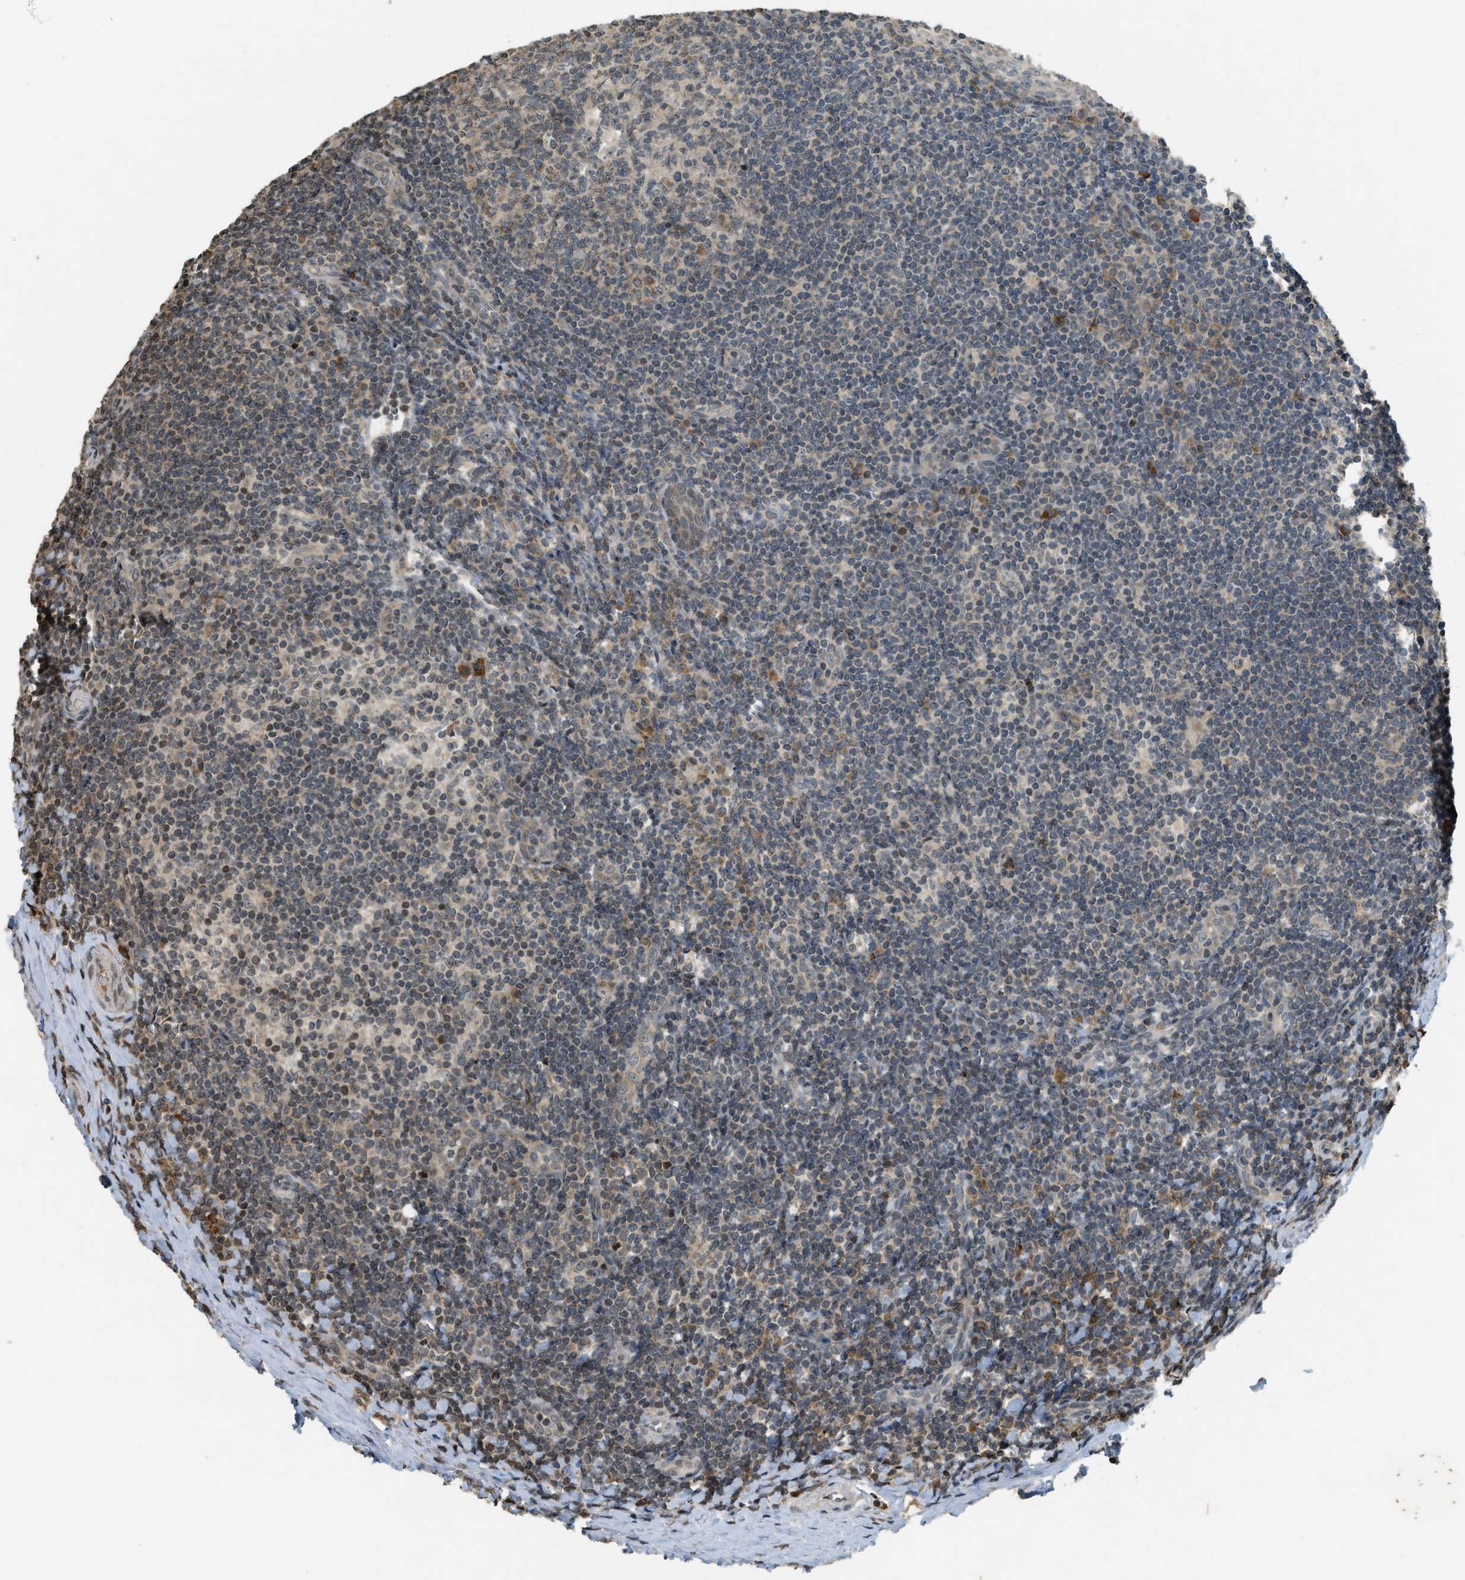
{"staining": {"intensity": "weak", "quantity": ">75%", "location": "cytoplasmic/membranous"}, "tissue": "tonsil", "cell_type": "Germinal center cells", "image_type": "normal", "snomed": [{"axis": "morphology", "description": "Normal tissue, NOS"}, {"axis": "topography", "description": "Tonsil"}], "caption": "About >75% of germinal center cells in normal tonsil show weak cytoplasmic/membranous protein staining as visualized by brown immunohistochemical staining.", "gene": "SIAH1", "patient": {"sex": "male", "age": 37}}